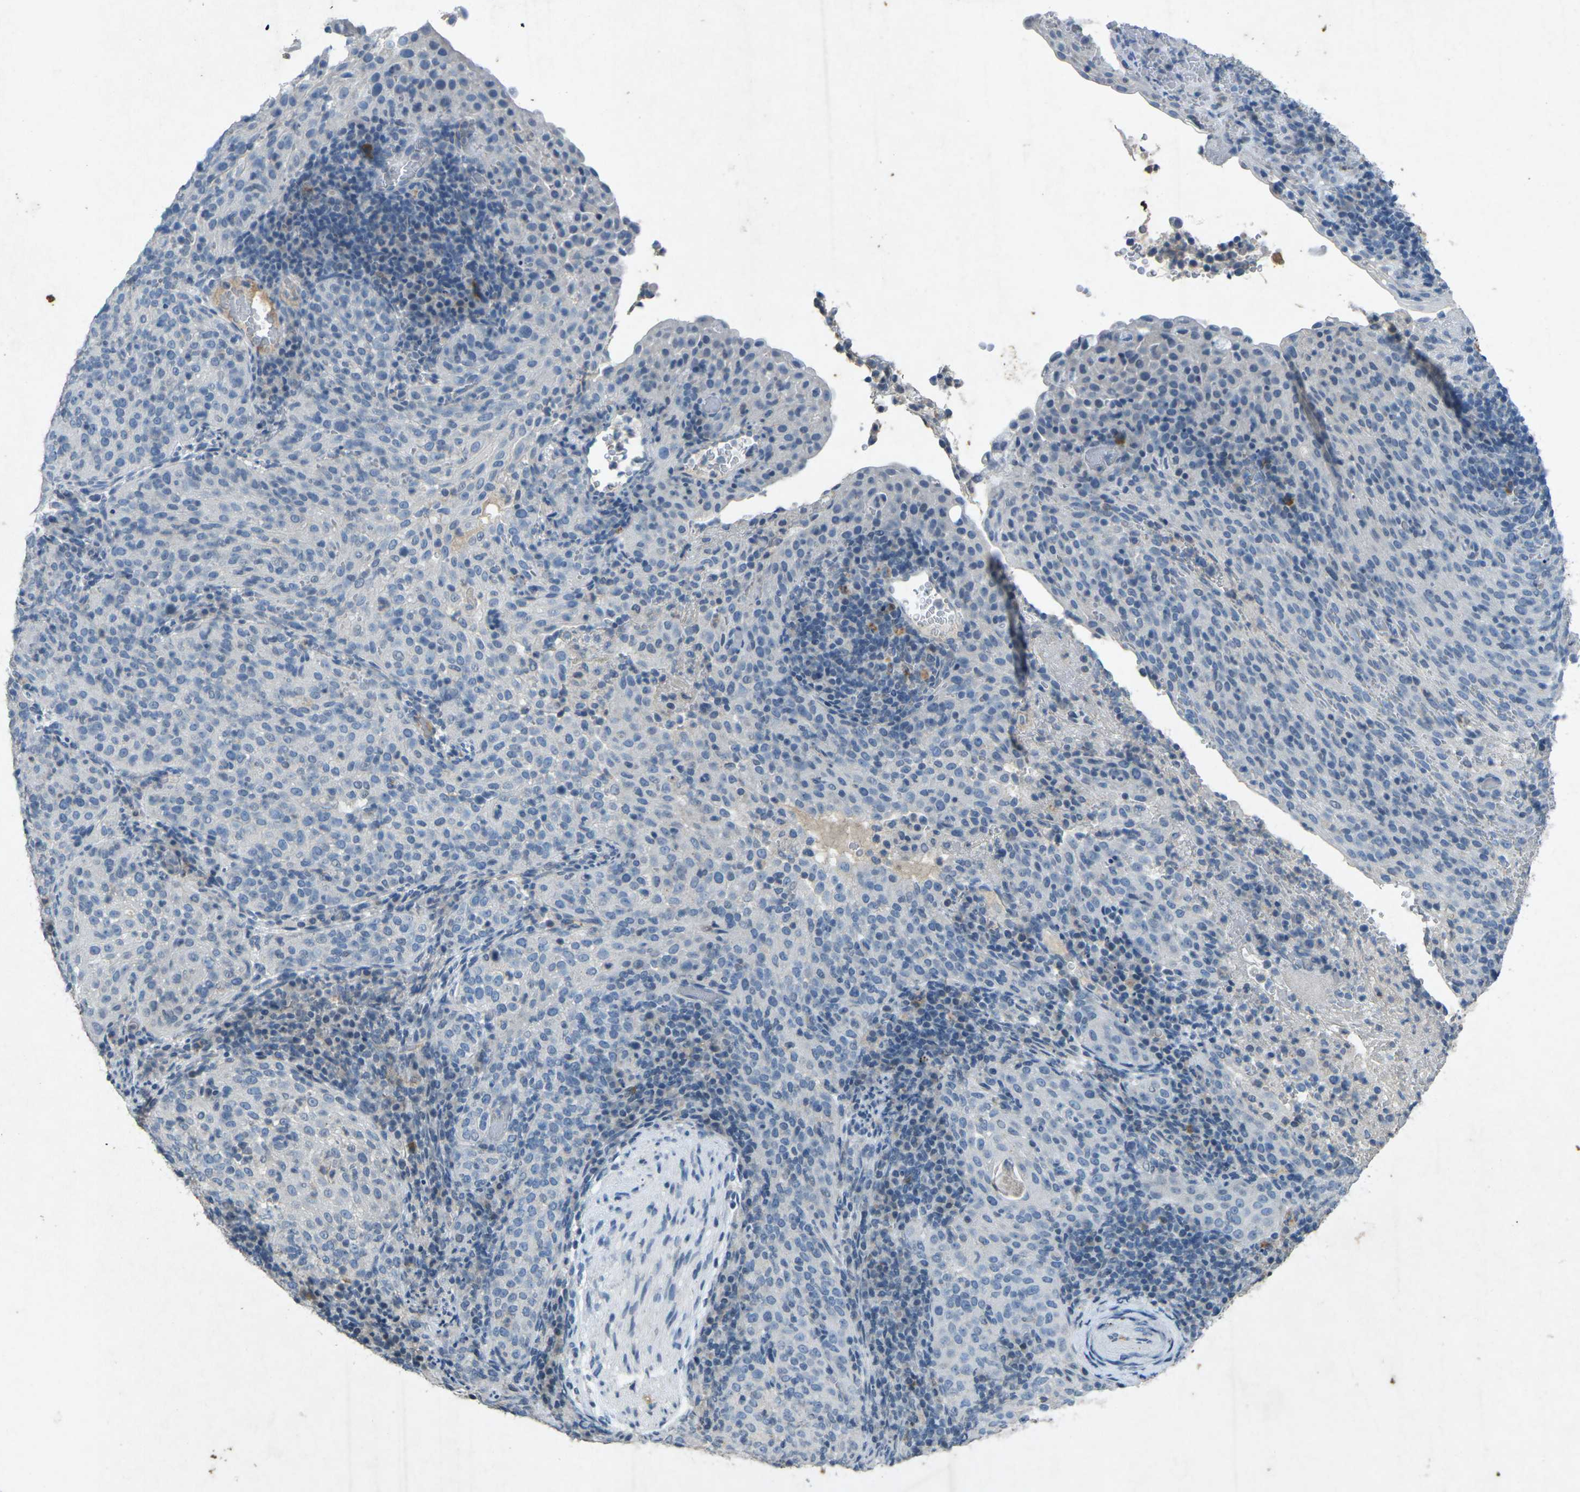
{"staining": {"intensity": "negative", "quantity": "none", "location": "none"}, "tissue": "cervical cancer", "cell_type": "Tumor cells", "image_type": "cancer", "snomed": [{"axis": "morphology", "description": "Squamous cell carcinoma, NOS"}, {"axis": "topography", "description": "Cervix"}], "caption": "Squamous cell carcinoma (cervical) was stained to show a protein in brown. There is no significant staining in tumor cells.", "gene": "A1BG", "patient": {"sex": "female", "age": 51}}